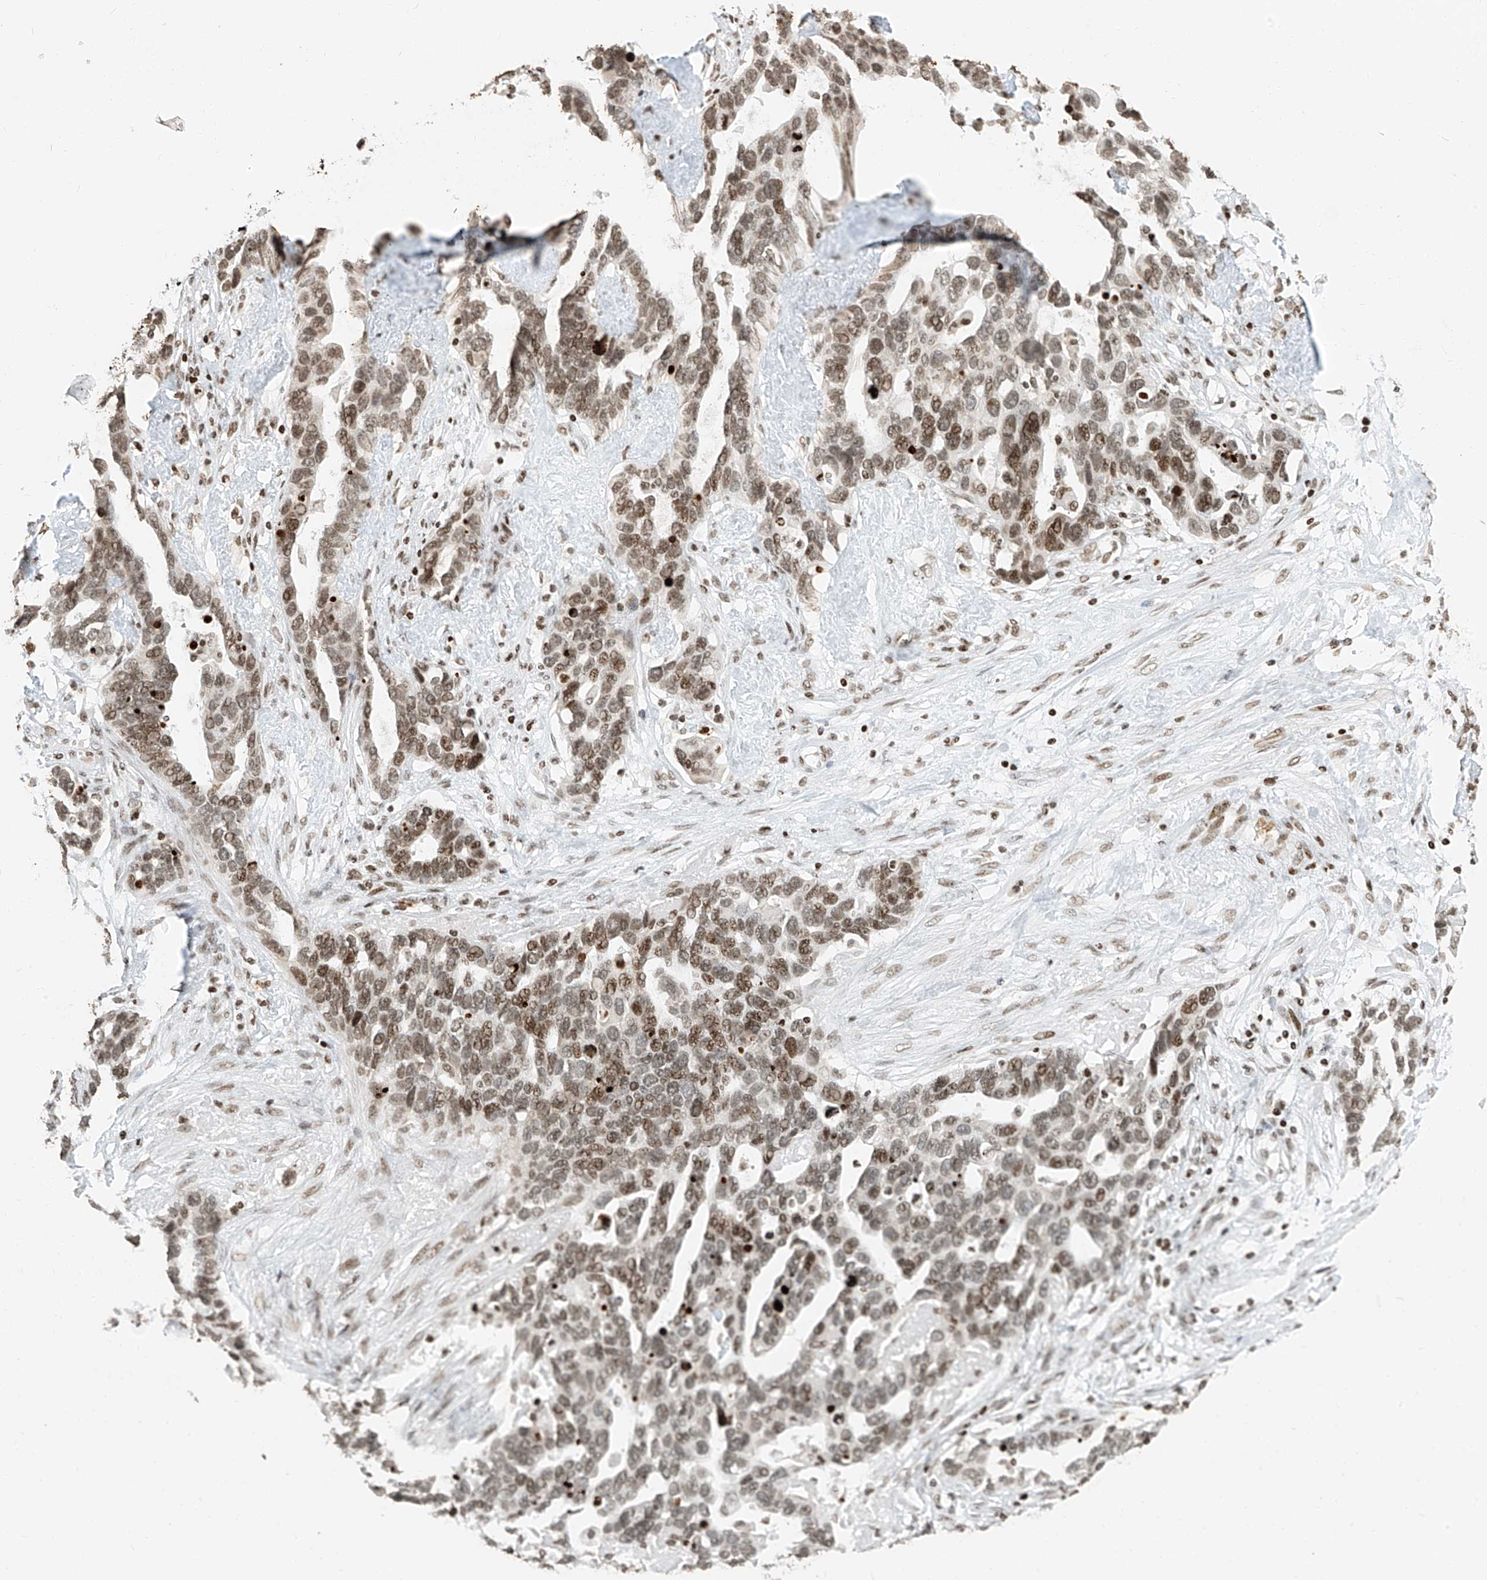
{"staining": {"intensity": "moderate", "quantity": ">75%", "location": "nuclear"}, "tissue": "ovarian cancer", "cell_type": "Tumor cells", "image_type": "cancer", "snomed": [{"axis": "morphology", "description": "Cystadenocarcinoma, serous, NOS"}, {"axis": "topography", "description": "Ovary"}], "caption": "Ovarian cancer (serous cystadenocarcinoma) stained for a protein exhibits moderate nuclear positivity in tumor cells.", "gene": "C17orf58", "patient": {"sex": "female", "age": 54}}